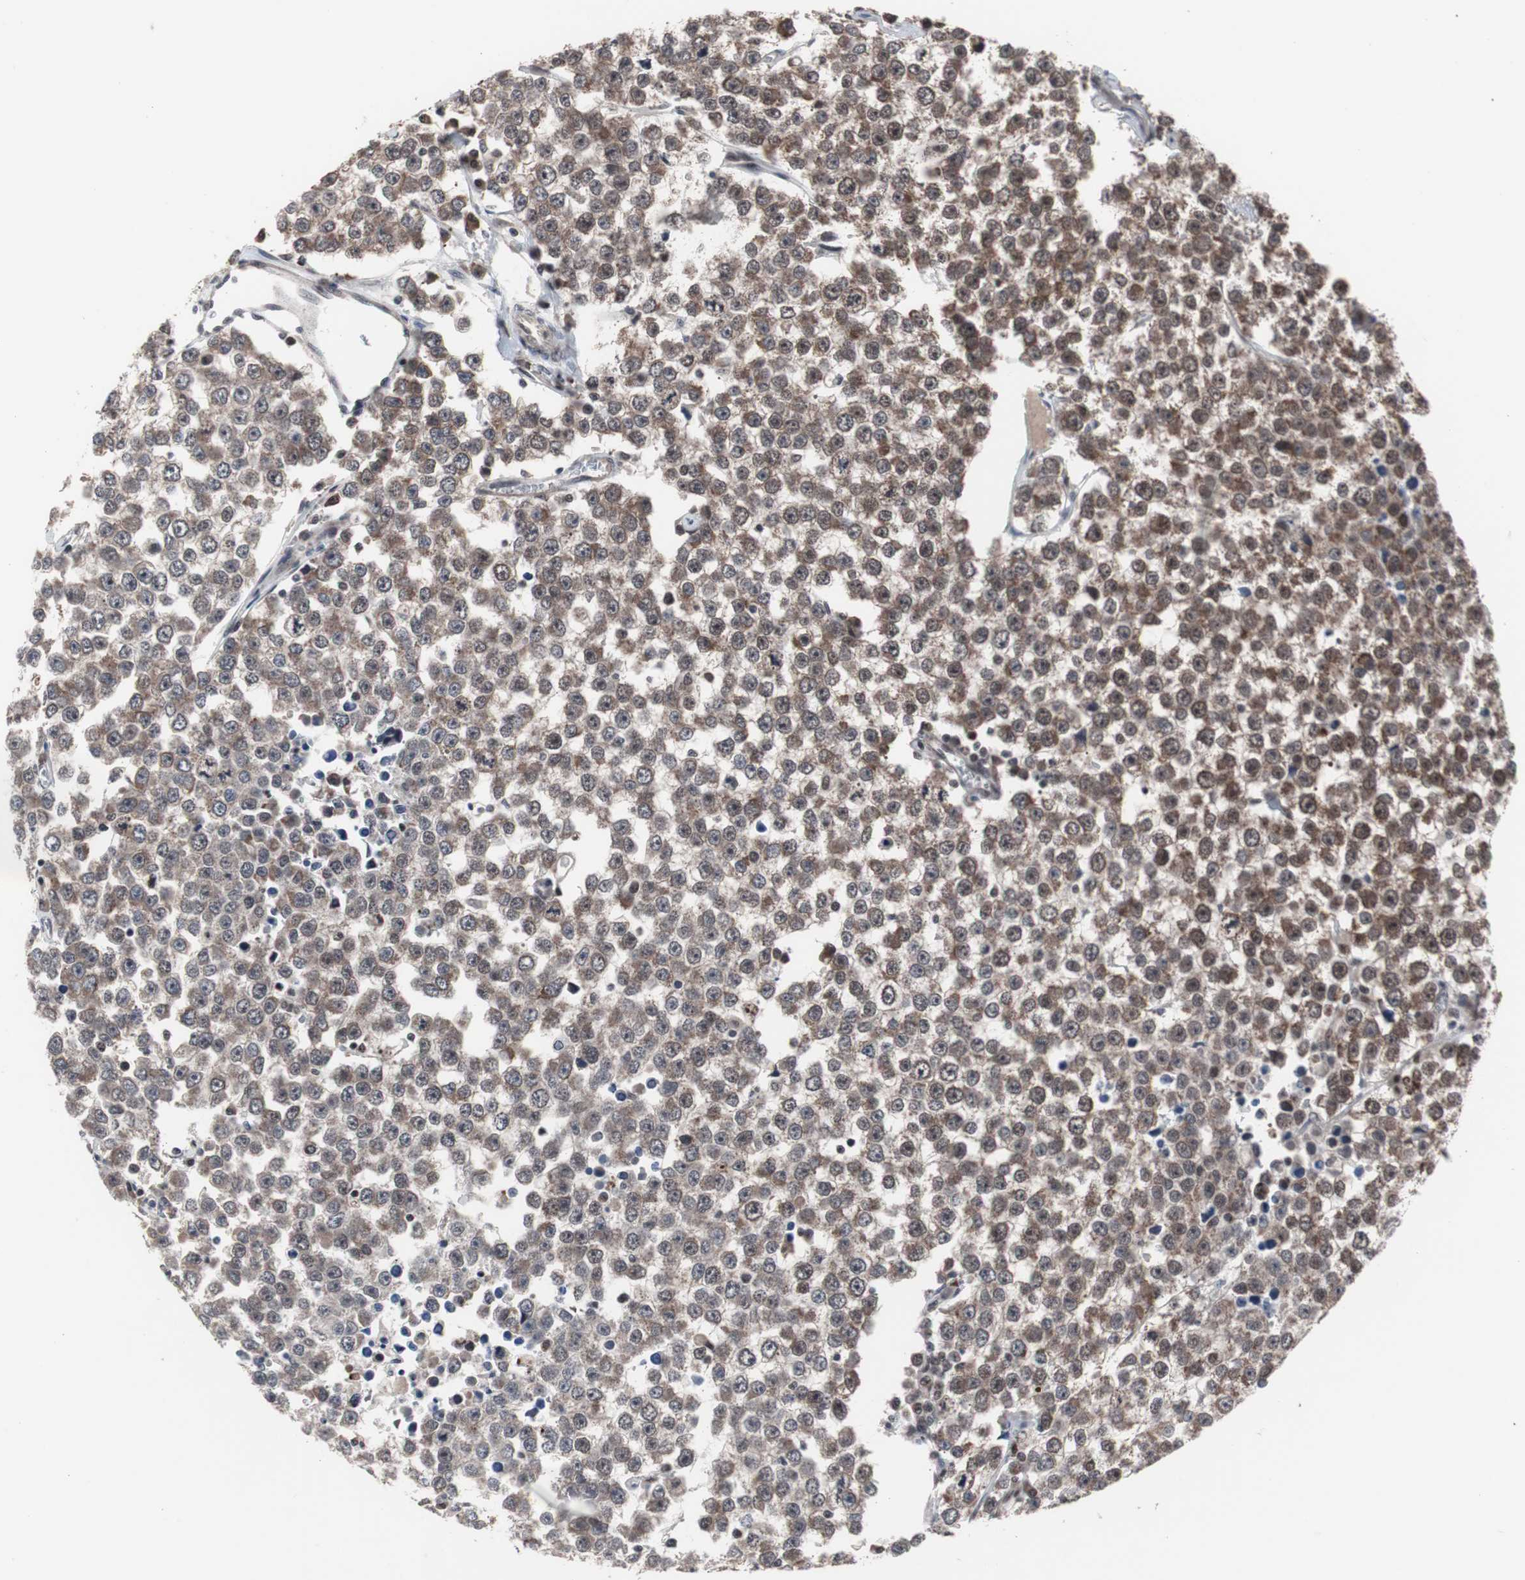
{"staining": {"intensity": "moderate", "quantity": ">75%", "location": "cytoplasmic/membranous,nuclear"}, "tissue": "testis cancer", "cell_type": "Tumor cells", "image_type": "cancer", "snomed": [{"axis": "morphology", "description": "Seminoma, NOS"}, {"axis": "morphology", "description": "Carcinoma, Embryonal, NOS"}, {"axis": "topography", "description": "Testis"}], "caption": "Human testis cancer stained with a brown dye shows moderate cytoplasmic/membranous and nuclear positive staining in approximately >75% of tumor cells.", "gene": "GTF2F2", "patient": {"sex": "male", "age": 52}}